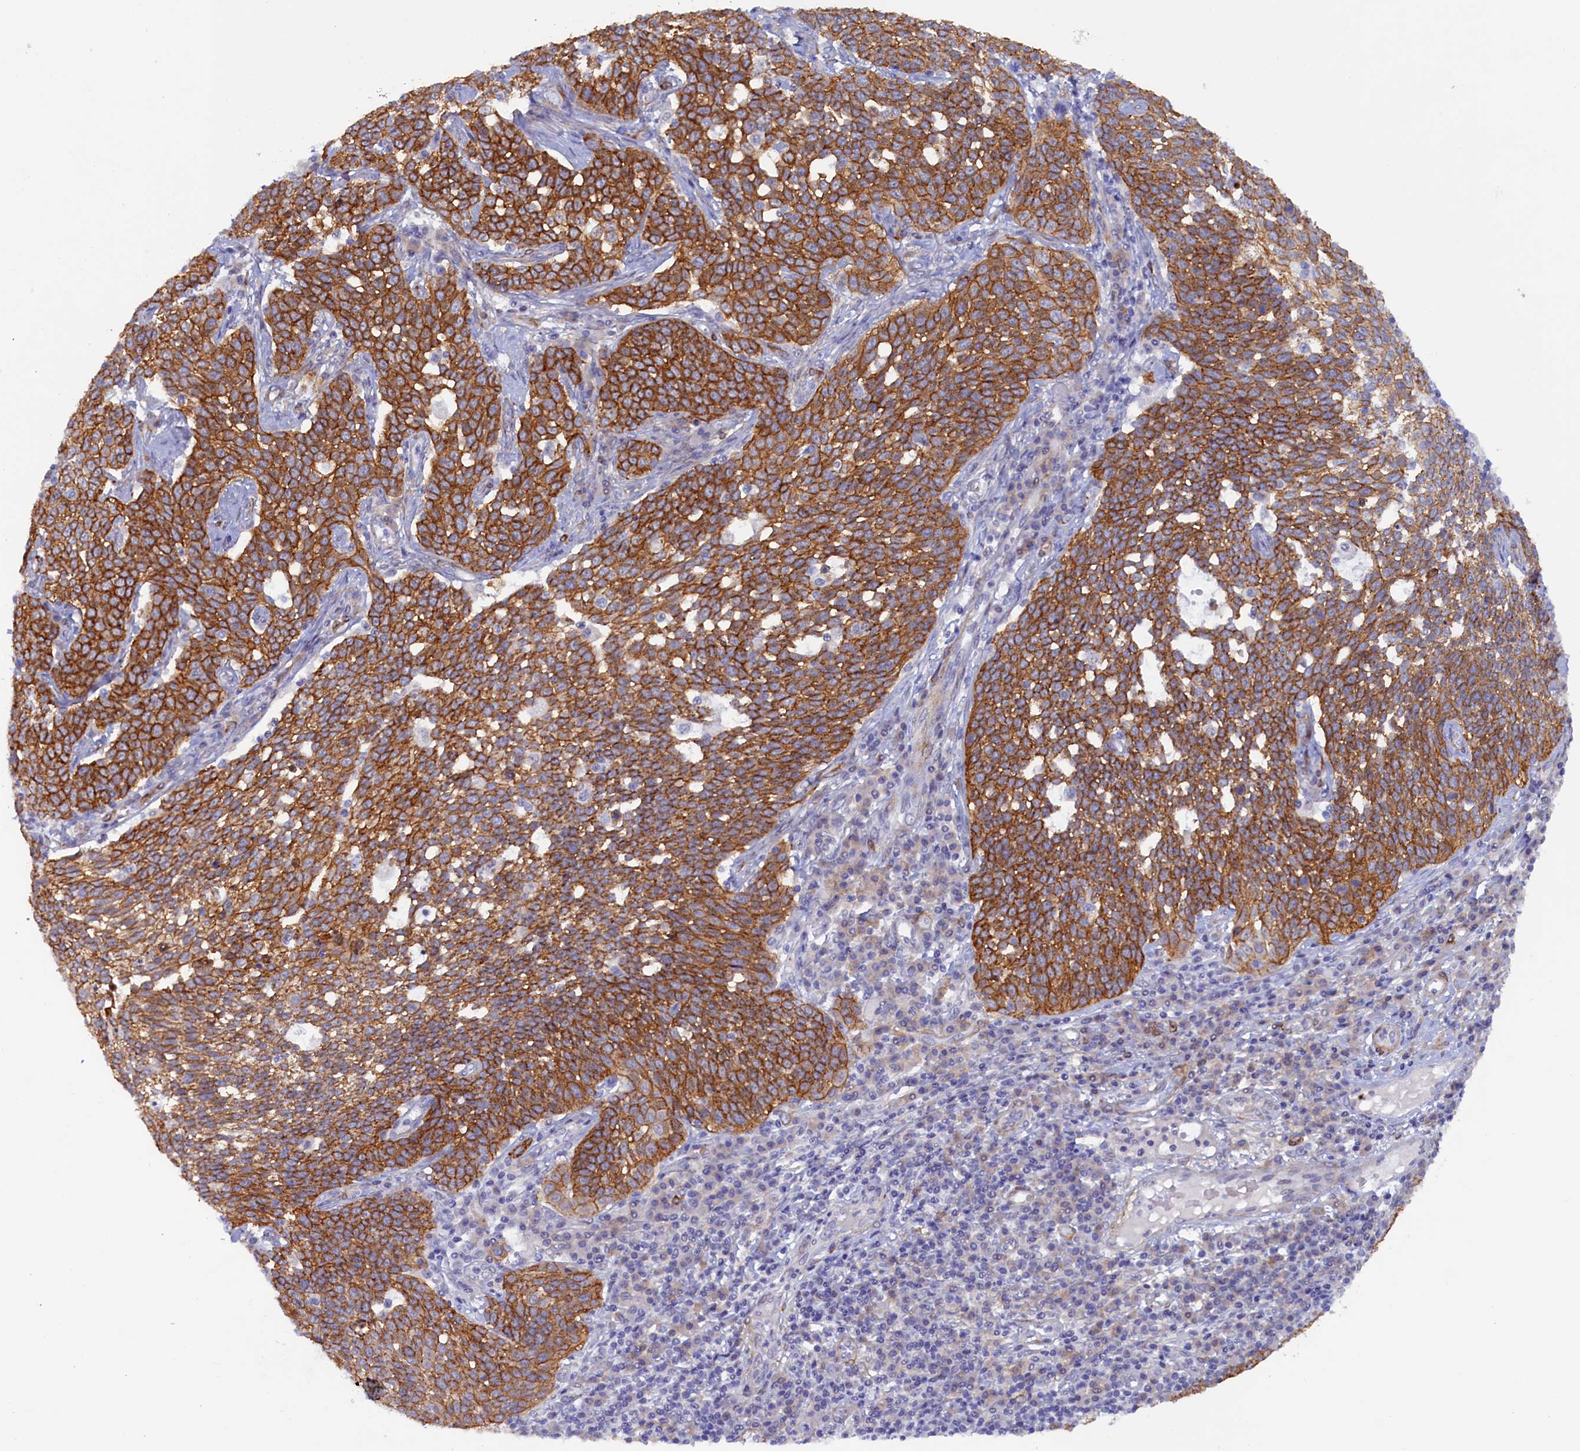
{"staining": {"intensity": "moderate", "quantity": ">75%", "location": "cytoplasmic/membranous"}, "tissue": "cervical cancer", "cell_type": "Tumor cells", "image_type": "cancer", "snomed": [{"axis": "morphology", "description": "Squamous cell carcinoma, NOS"}, {"axis": "topography", "description": "Cervix"}], "caption": "Protein analysis of cervical cancer tissue displays moderate cytoplasmic/membranous positivity in approximately >75% of tumor cells.", "gene": "PACSIN3", "patient": {"sex": "female", "age": 34}}